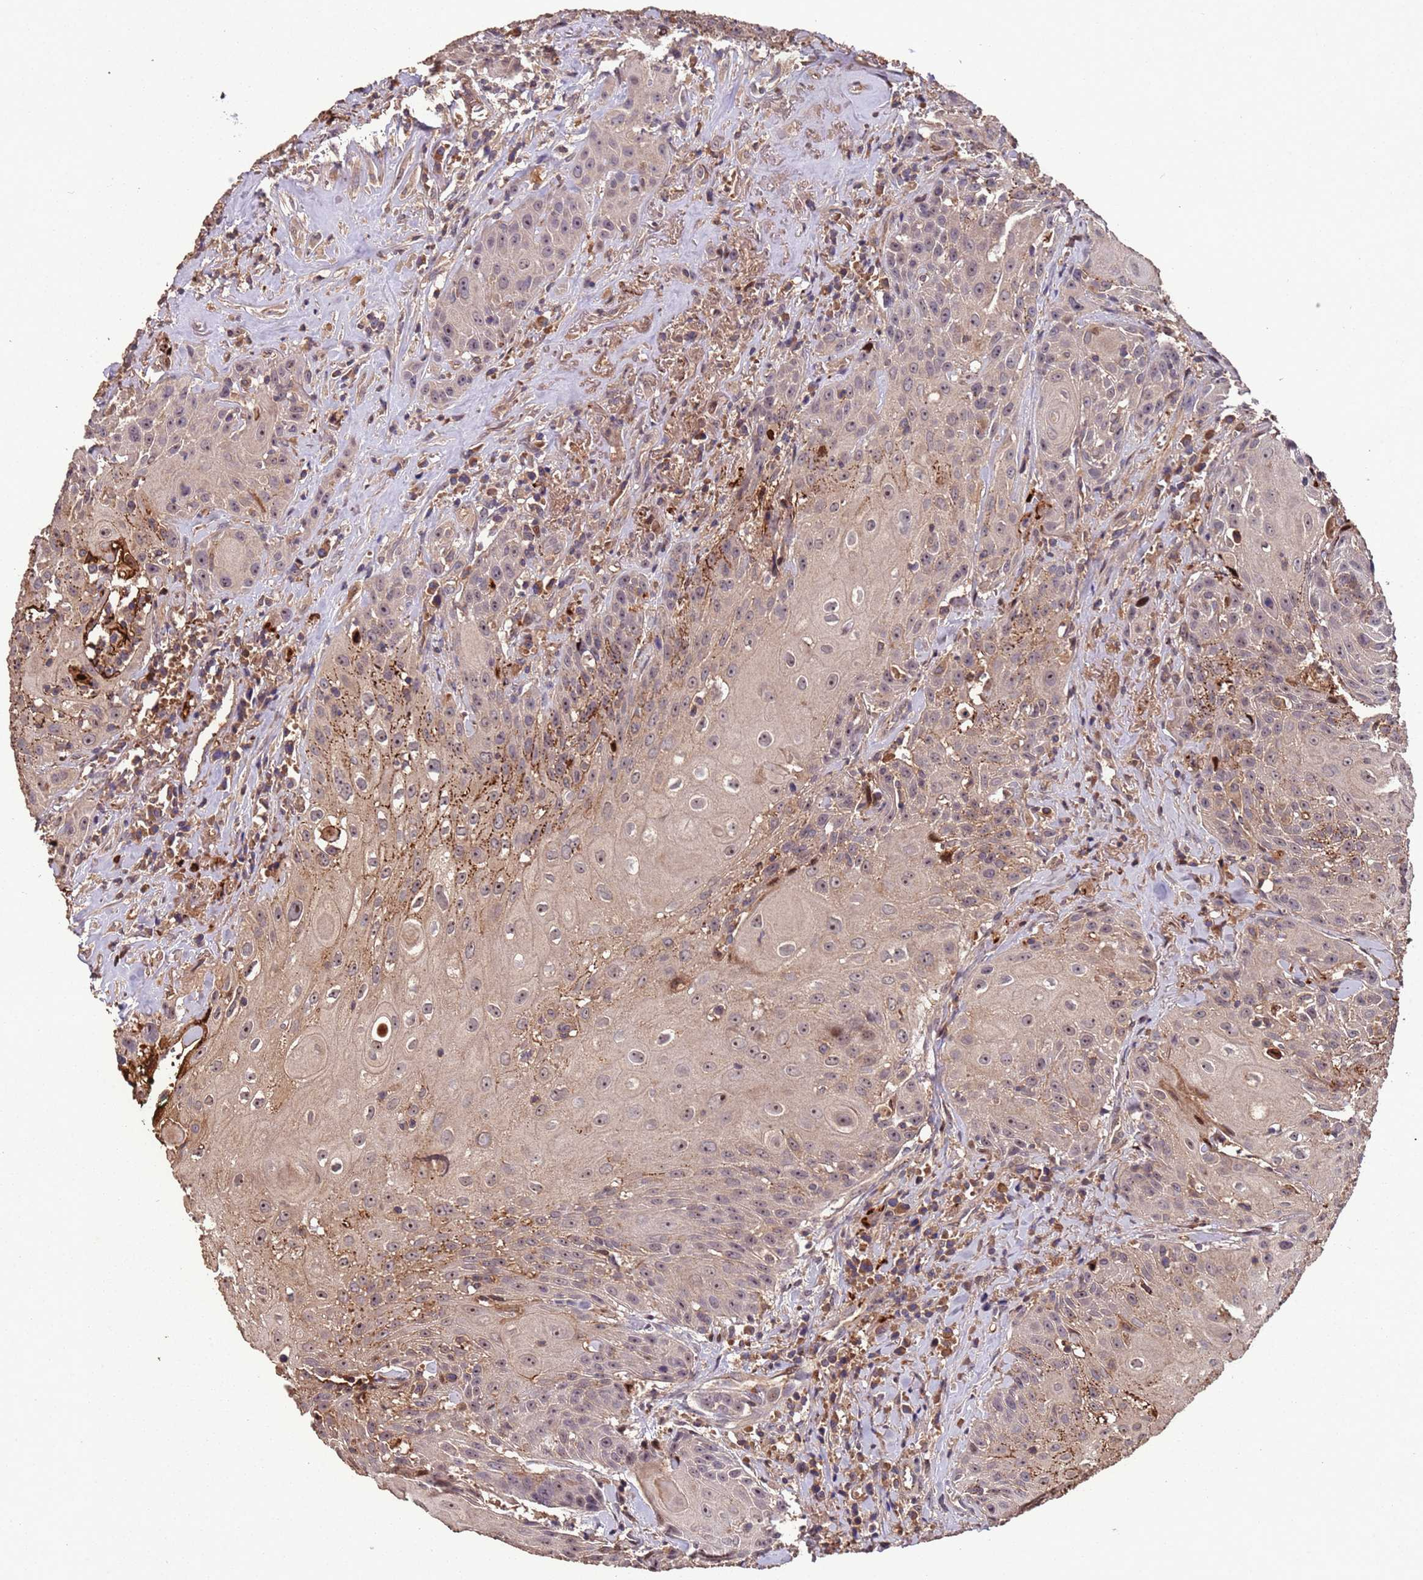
{"staining": {"intensity": "moderate", "quantity": "25%-75%", "location": "cytoplasmic/membranous"}, "tissue": "head and neck cancer", "cell_type": "Tumor cells", "image_type": "cancer", "snomed": [{"axis": "morphology", "description": "Squamous cell carcinoma, NOS"}, {"axis": "topography", "description": "Oral tissue"}, {"axis": "topography", "description": "Head-Neck"}], "caption": "Immunohistochemical staining of human head and neck cancer exhibits medium levels of moderate cytoplasmic/membranous protein expression in approximately 25%-75% of tumor cells.", "gene": "CCDC184", "patient": {"sex": "female", "age": 82}}